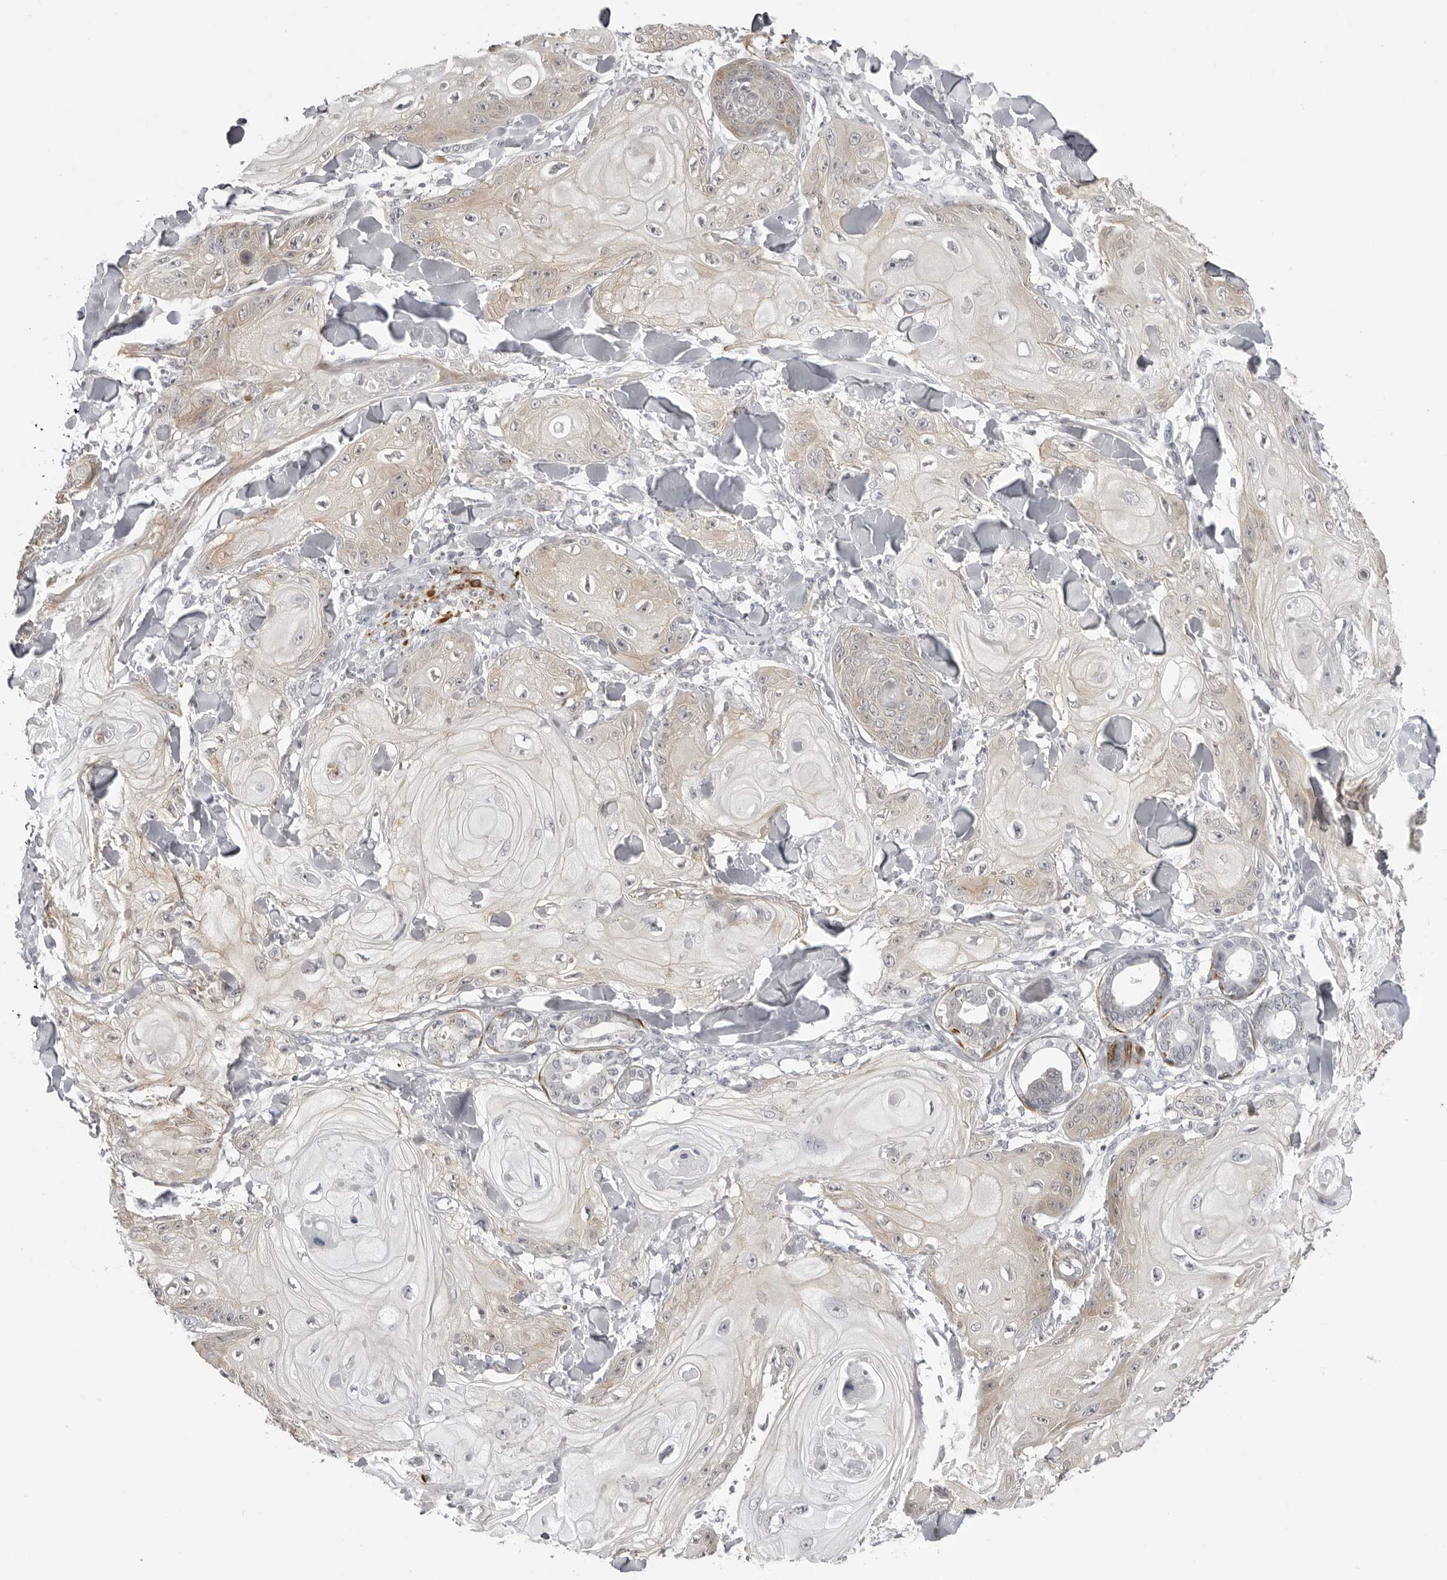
{"staining": {"intensity": "weak", "quantity": "<25%", "location": "cytoplasmic/membranous"}, "tissue": "skin cancer", "cell_type": "Tumor cells", "image_type": "cancer", "snomed": [{"axis": "morphology", "description": "Squamous cell carcinoma, NOS"}, {"axis": "topography", "description": "Skin"}], "caption": "A photomicrograph of skin cancer (squamous cell carcinoma) stained for a protein shows no brown staining in tumor cells. The staining is performed using DAB (3,3'-diaminobenzidine) brown chromogen with nuclei counter-stained in using hematoxylin.", "gene": "UNK", "patient": {"sex": "male", "age": 74}}